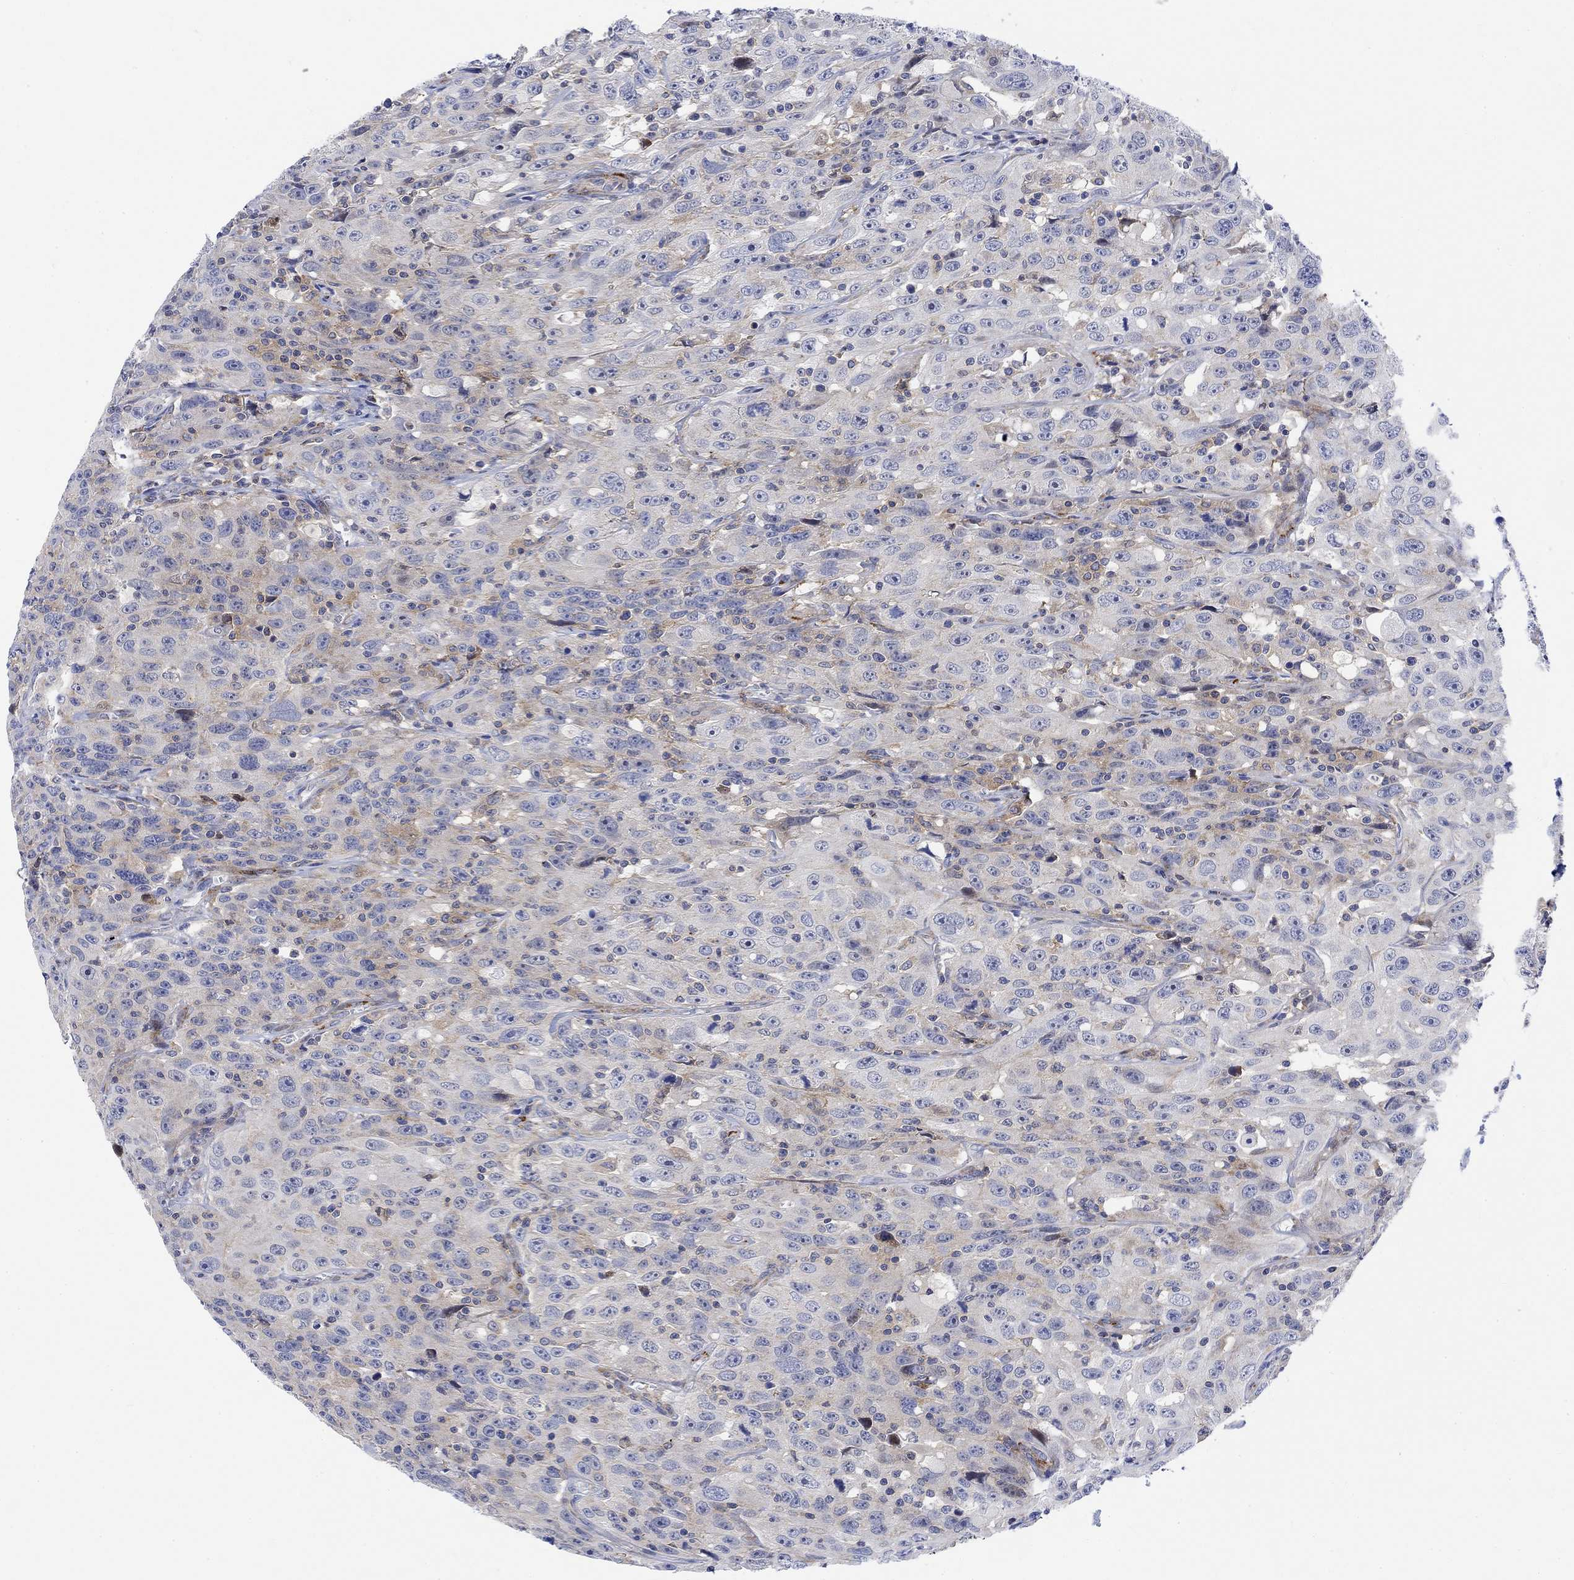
{"staining": {"intensity": "weak", "quantity": "<25%", "location": "cytoplasmic/membranous"}, "tissue": "urothelial cancer", "cell_type": "Tumor cells", "image_type": "cancer", "snomed": [{"axis": "morphology", "description": "Urothelial carcinoma, NOS"}, {"axis": "morphology", "description": "Urothelial carcinoma, High grade"}, {"axis": "topography", "description": "Urinary bladder"}], "caption": "A high-resolution photomicrograph shows IHC staining of urothelial cancer, which displays no significant staining in tumor cells.", "gene": "ARSK", "patient": {"sex": "female", "age": 73}}